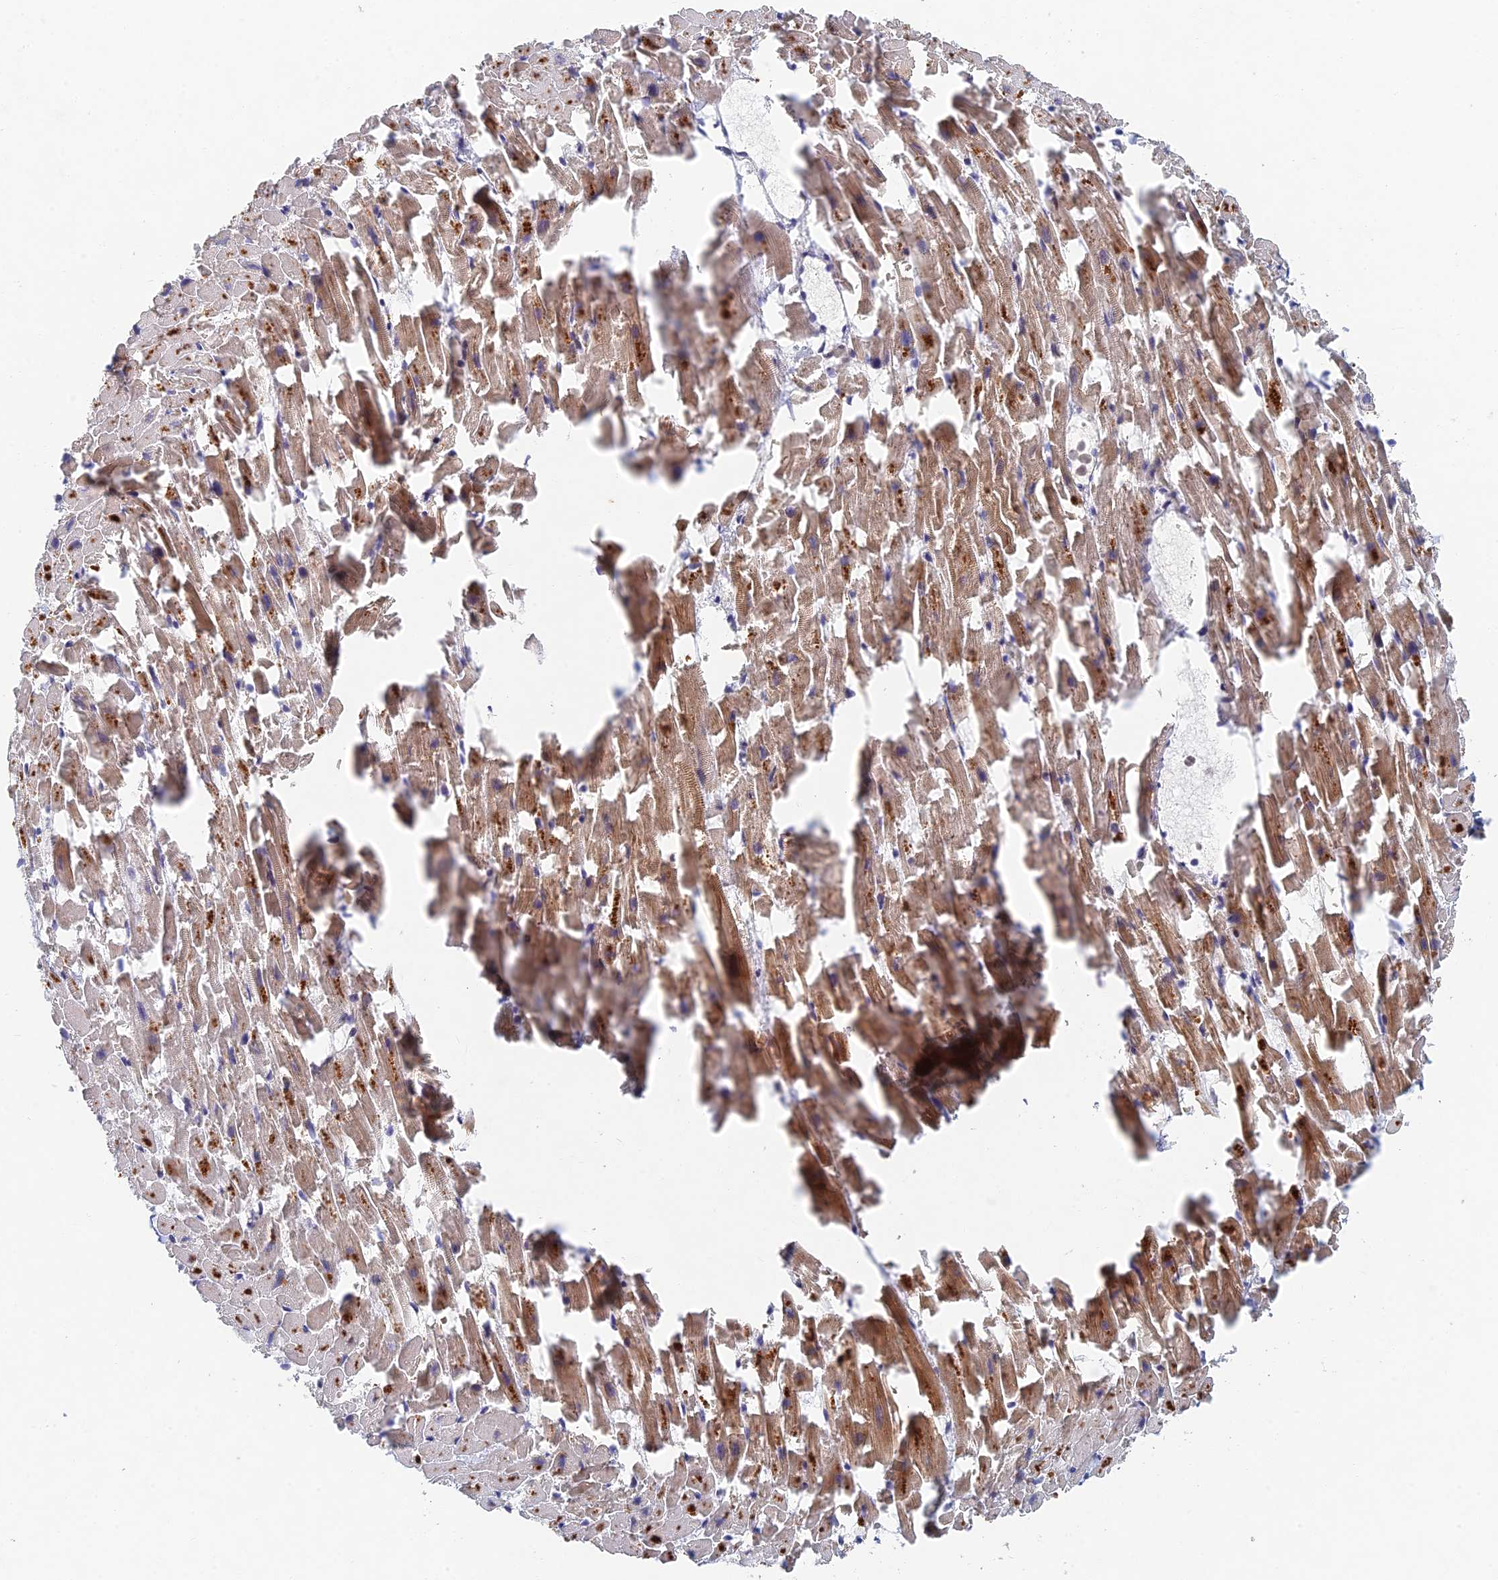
{"staining": {"intensity": "strong", "quantity": ">75%", "location": "cytoplasmic/membranous"}, "tissue": "heart muscle", "cell_type": "Cardiomyocytes", "image_type": "normal", "snomed": [{"axis": "morphology", "description": "Normal tissue, NOS"}, {"axis": "topography", "description": "Heart"}], "caption": "This histopathology image displays immunohistochemistry (IHC) staining of benign heart muscle, with high strong cytoplasmic/membranous positivity in approximately >75% of cardiomyocytes.", "gene": "GNA15", "patient": {"sex": "female", "age": 64}}